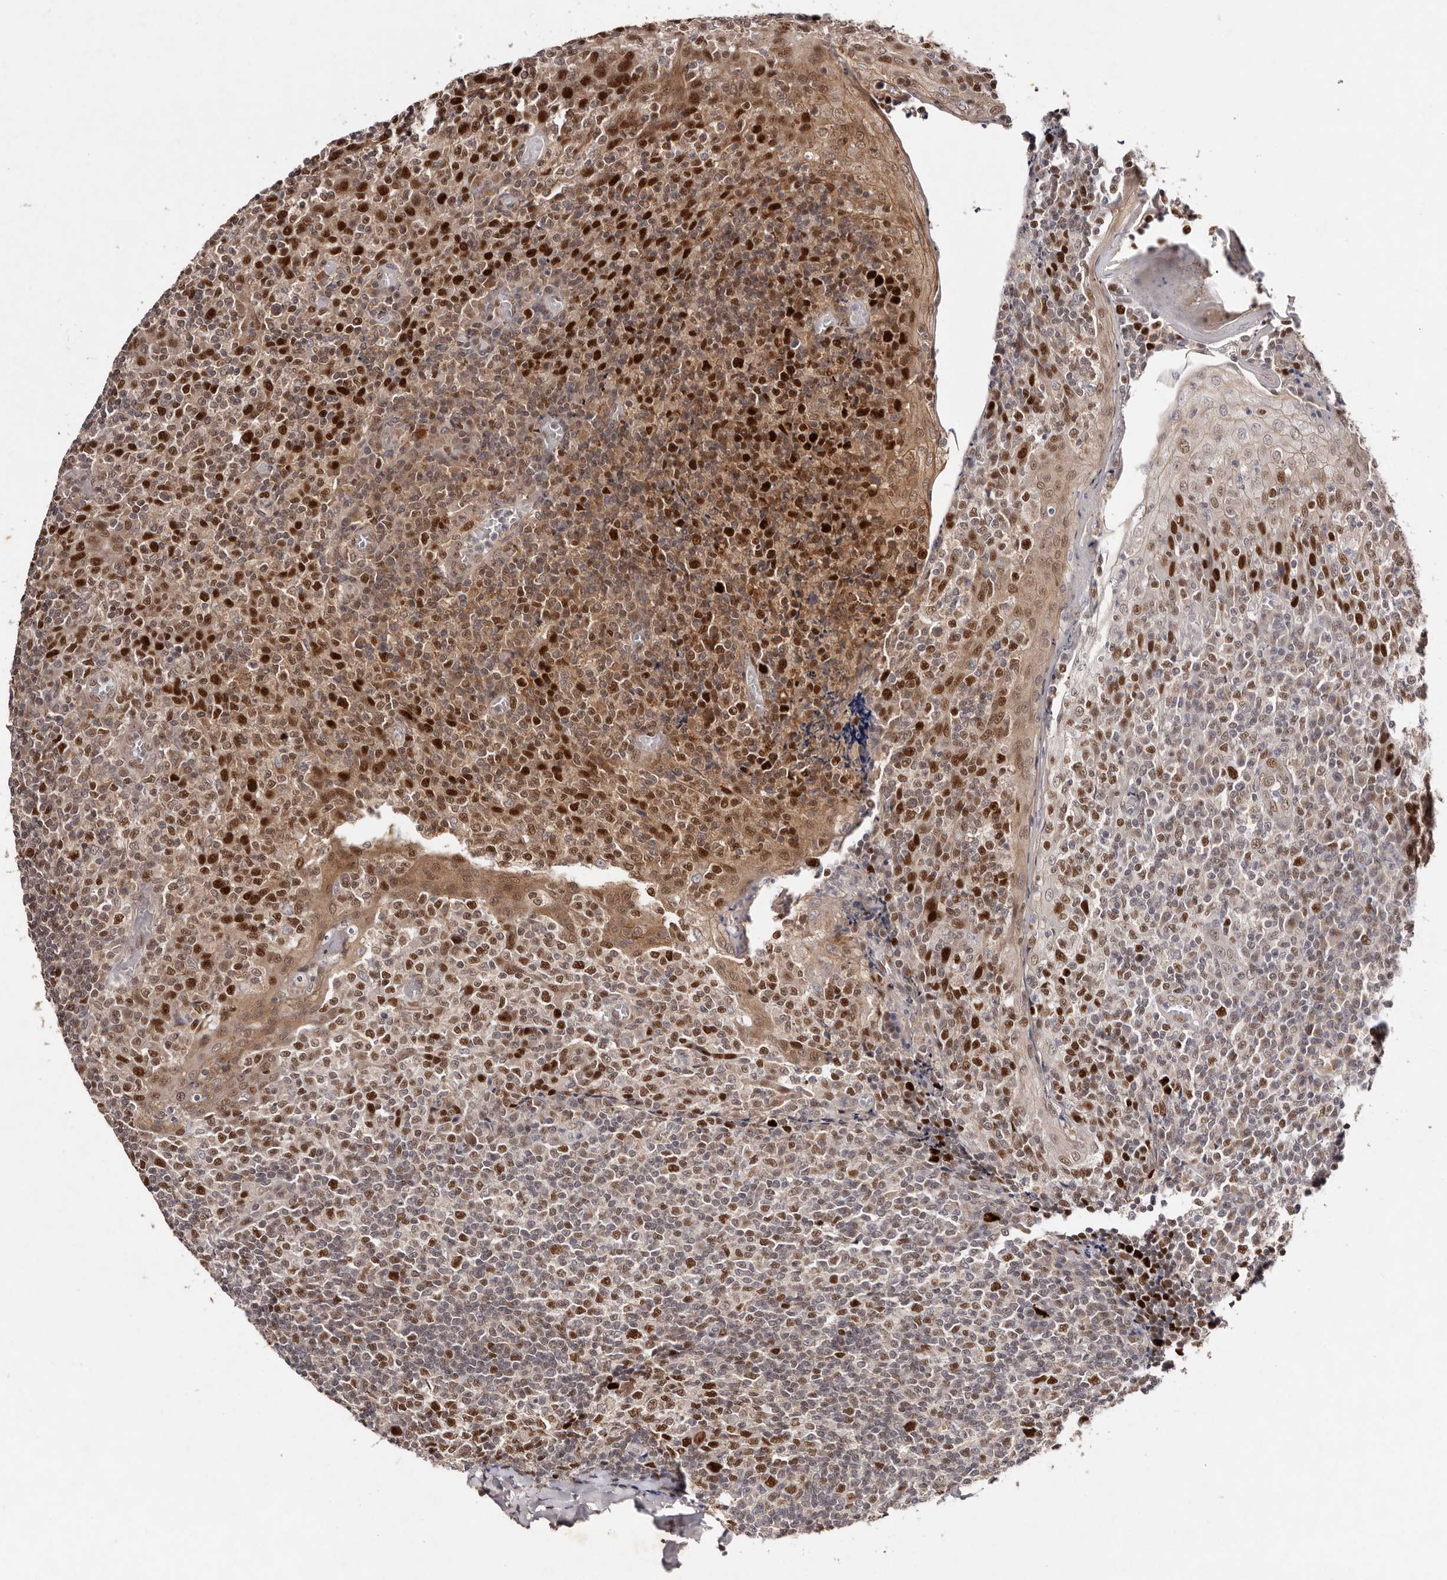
{"staining": {"intensity": "strong", "quantity": ">75%", "location": "nuclear"}, "tissue": "tonsil", "cell_type": "Germinal center cells", "image_type": "normal", "snomed": [{"axis": "morphology", "description": "Normal tissue, NOS"}, {"axis": "topography", "description": "Tonsil"}], "caption": "Human tonsil stained with a protein marker exhibits strong staining in germinal center cells.", "gene": "KLF7", "patient": {"sex": "female", "age": 19}}